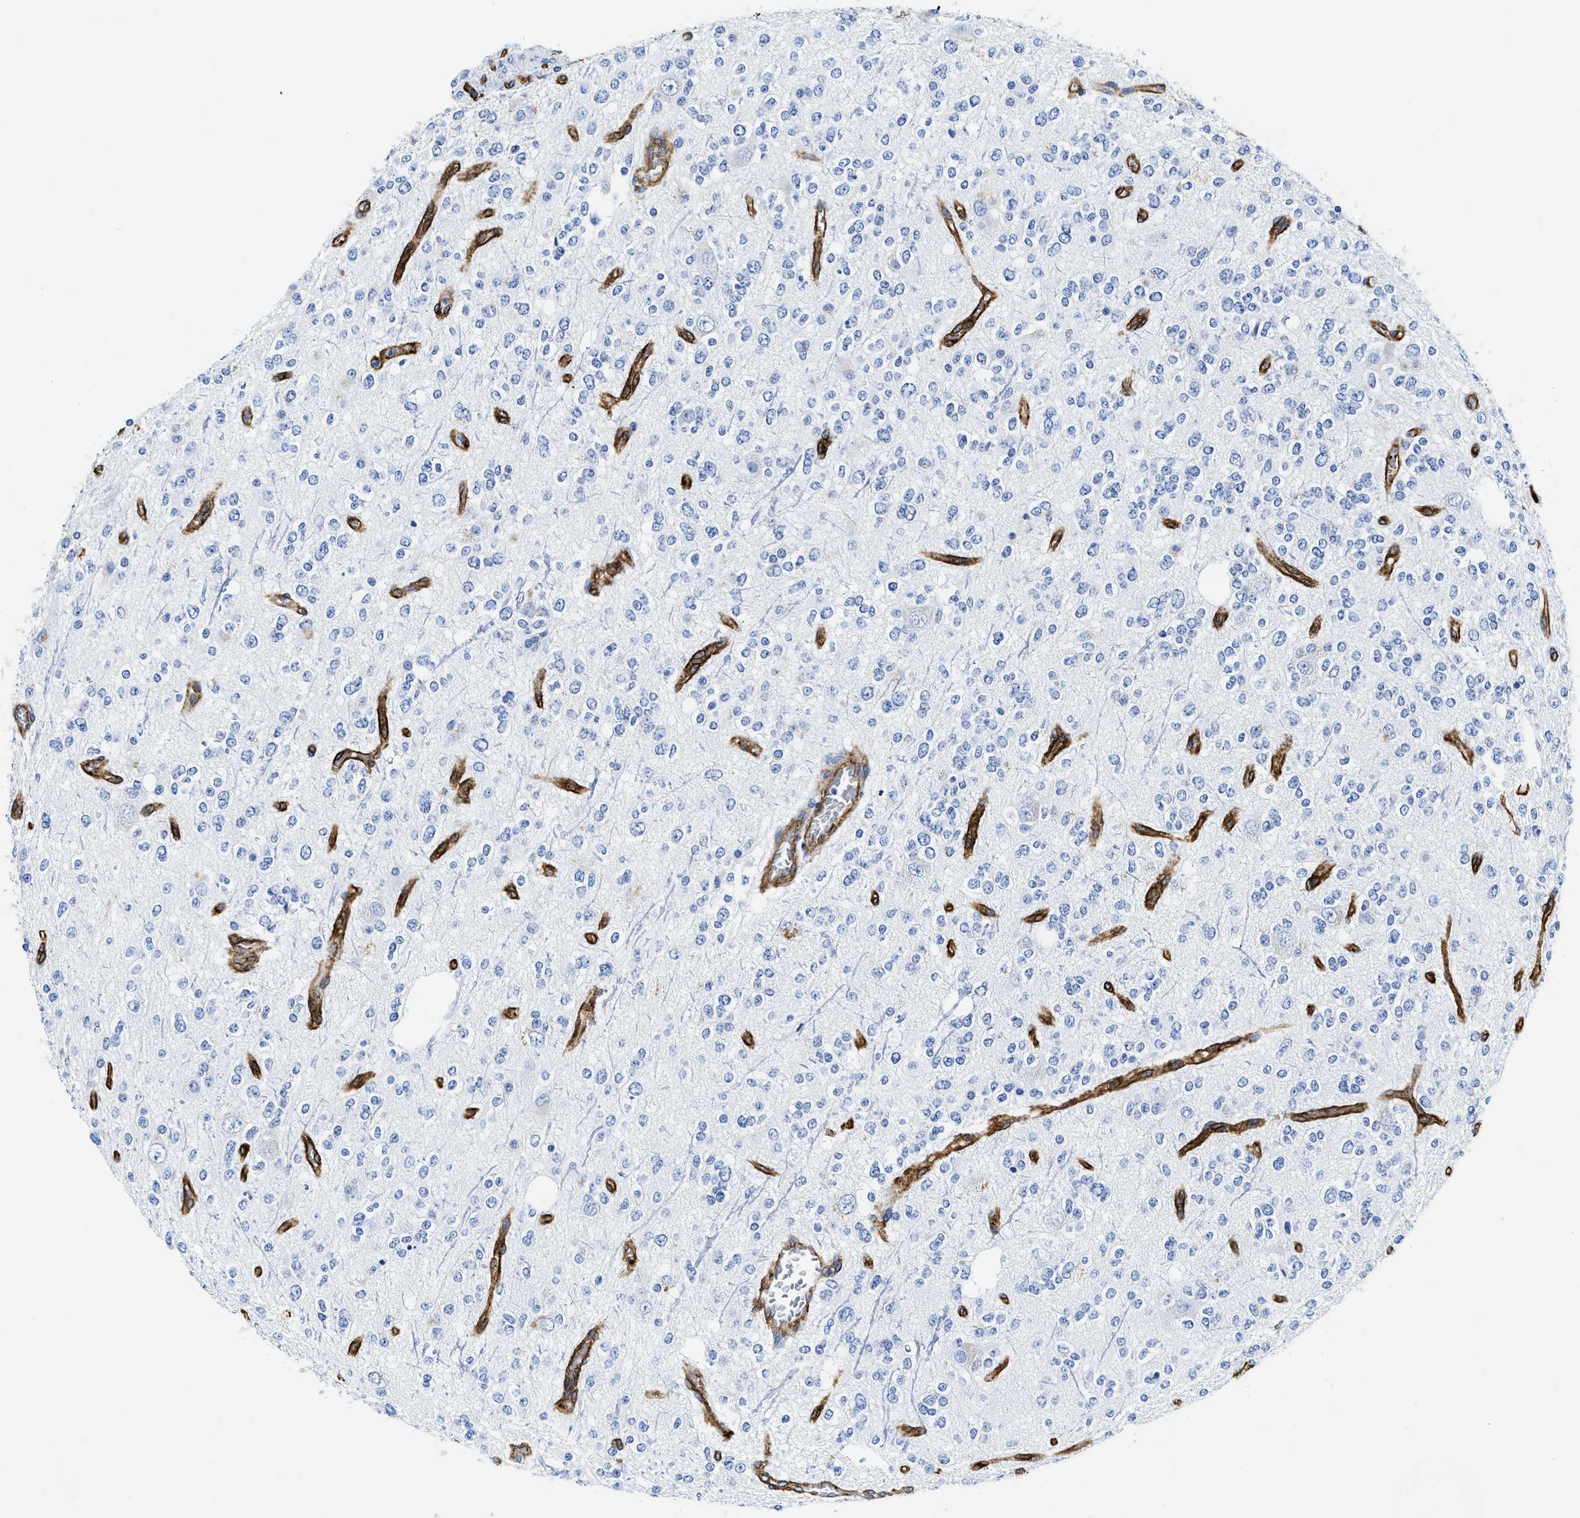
{"staining": {"intensity": "negative", "quantity": "none", "location": "none"}, "tissue": "glioma", "cell_type": "Tumor cells", "image_type": "cancer", "snomed": [{"axis": "morphology", "description": "Glioma, malignant, Low grade"}, {"axis": "topography", "description": "Brain"}], "caption": "There is no significant staining in tumor cells of low-grade glioma (malignant).", "gene": "TVP23B", "patient": {"sex": "male", "age": 38}}